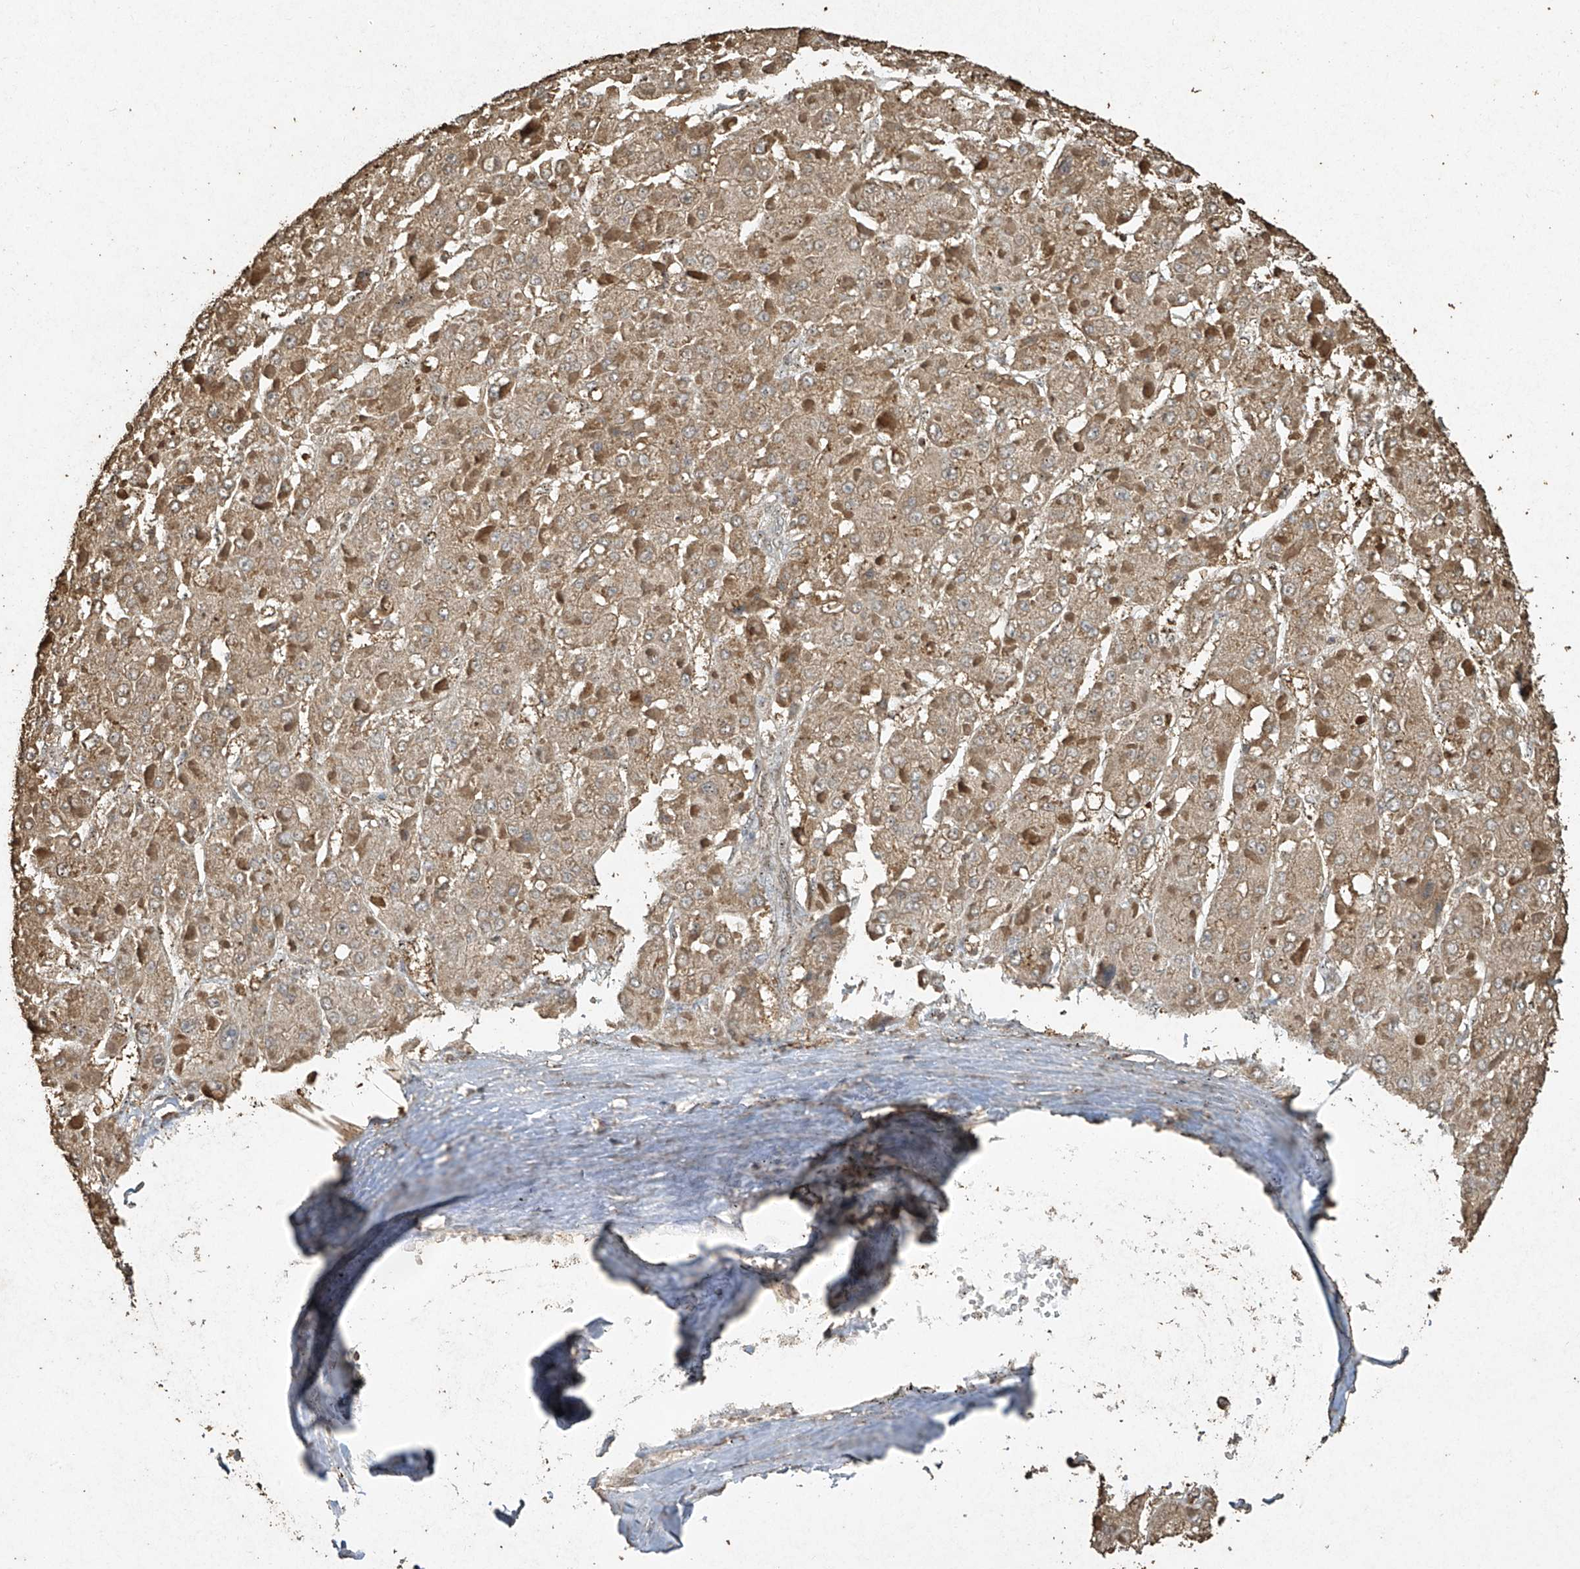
{"staining": {"intensity": "negative", "quantity": "none", "location": "none"}, "tissue": "liver cancer", "cell_type": "Tumor cells", "image_type": "cancer", "snomed": [{"axis": "morphology", "description": "Carcinoma, Hepatocellular, NOS"}, {"axis": "topography", "description": "Liver"}], "caption": "Human liver cancer (hepatocellular carcinoma) stained for a protein using immunohistochemistry demonstrates no expression in tumor cells.", "gene": "ERBB3", "patient": {"sex": "female", "age": 73}}